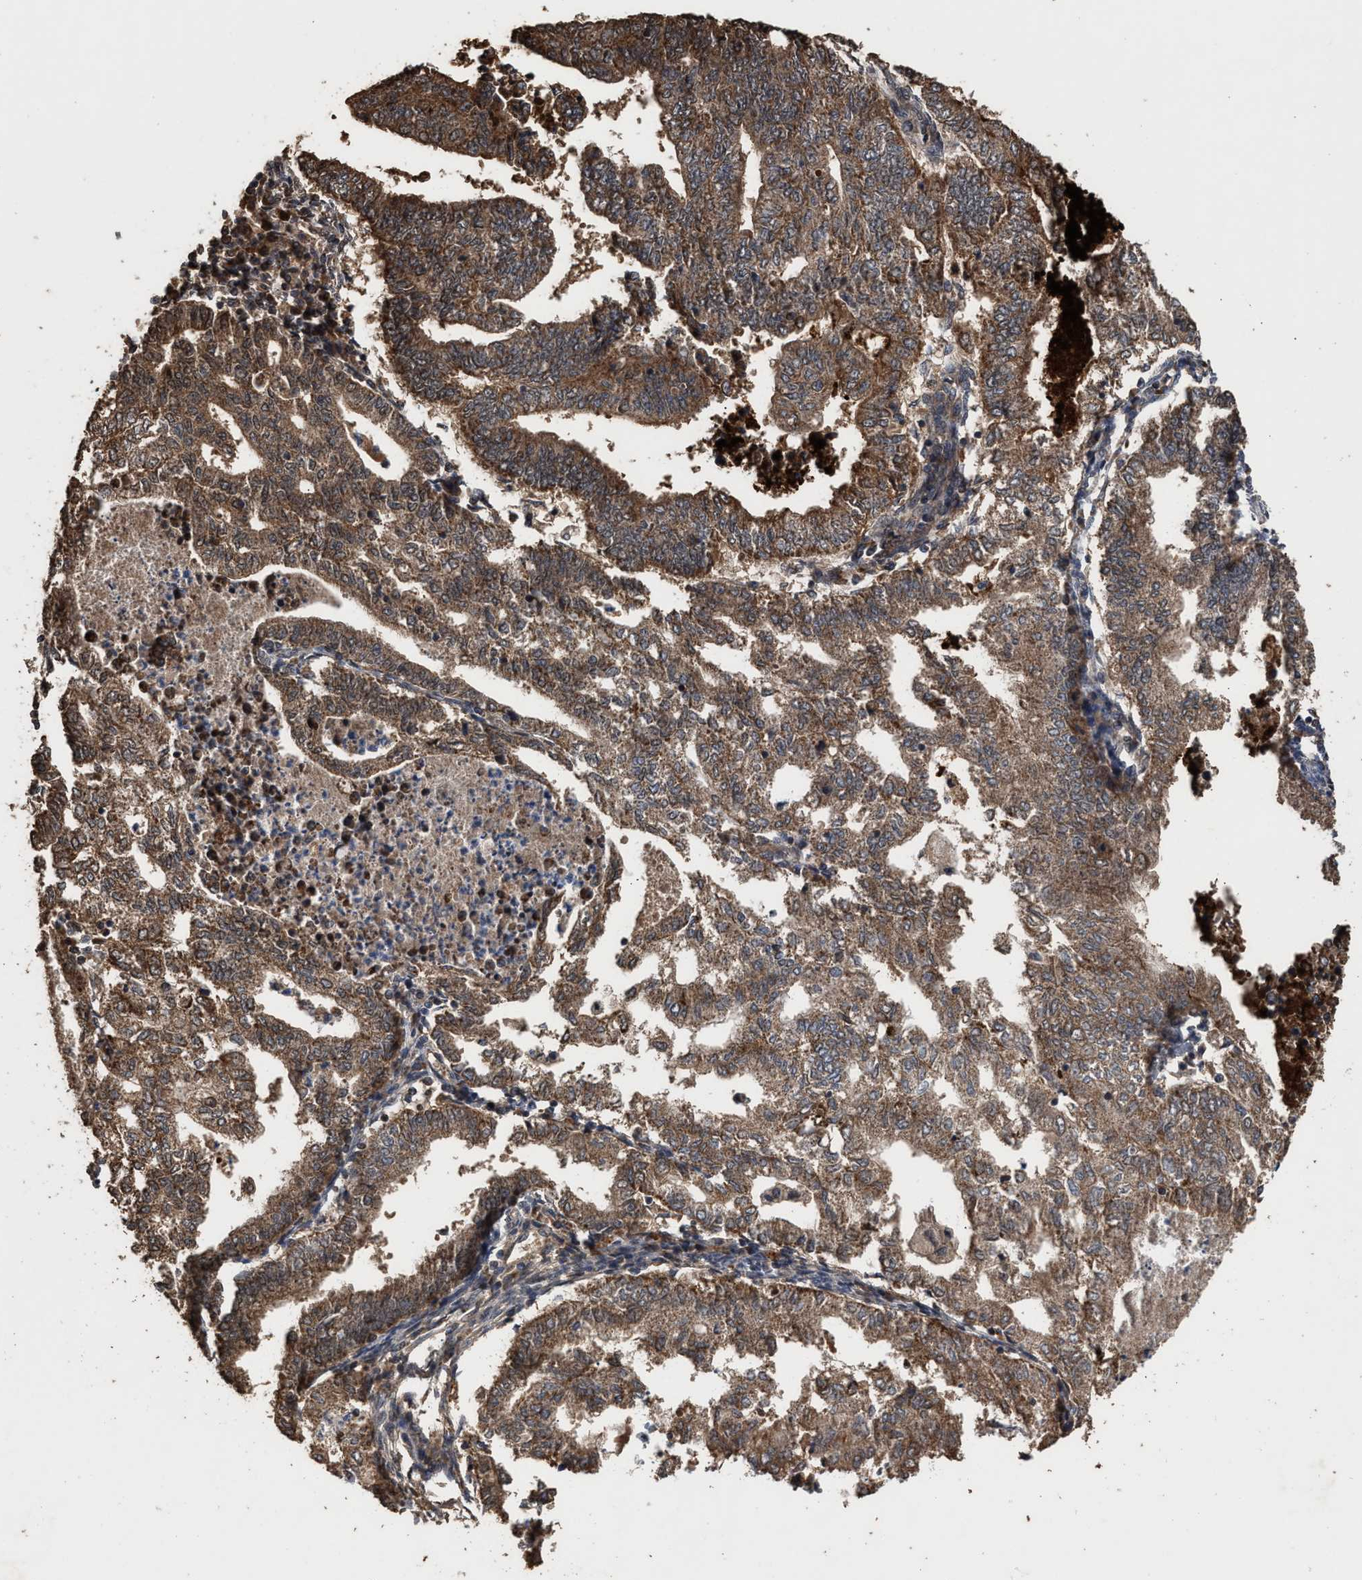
{"staining": {"intensity": "moderate", "quantity": ">75%", "location": "cytoplasmic/membranous"}, "tissue": "endometrial cancer", "cell_type": "Tumor cells", "image_type": "cancer", "snomed": [{"axis": "morphology", "description": "Polyp, NOS"}, {"axis": "morphology", "description": "Adenocarcinoma, NOS"}, {"axis": "morphology", "description": "Adenoma, NOS"}, {"axis": "topography", "description": "Endometrium"}], "caption": "Immunohistochemistry photomicrograph of human adenoma (endometrial) stained for a protein (brown), which displays medium levels of moderate cytoplasmic/membranous staining in about >75% of tumor cells.", "gene": "ZNHIT6", "patient": {"sex": "female", "age": 79}}